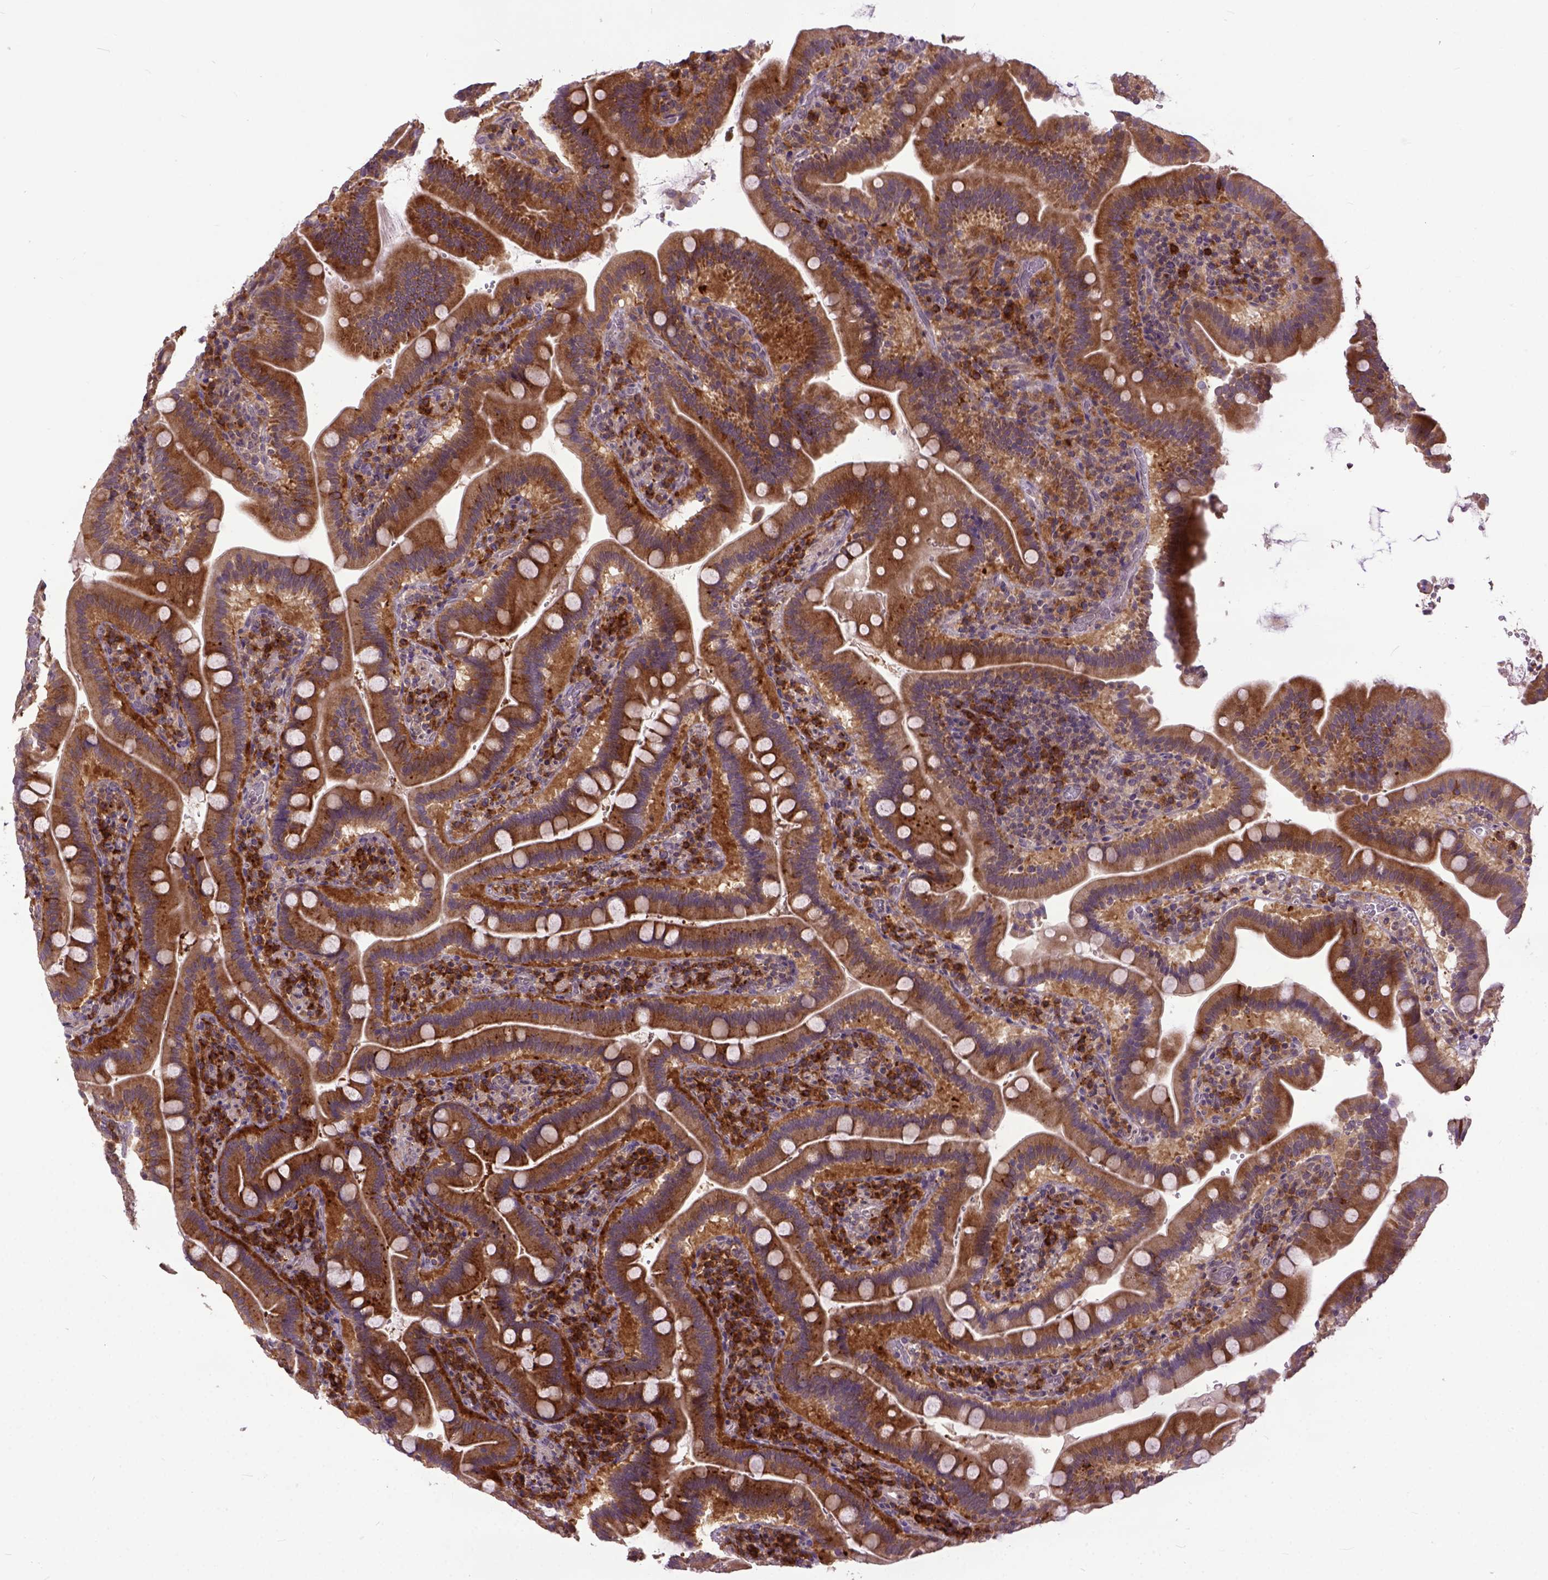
{"staining": {"intensity": "moderate", "quantity": "25%-75%", "location": "cytoplasmic/membranous"}, "tissue": "small intestine", "cell_type": "Glandular cells", "image_type": "normal", "snomed": [{"axis": "morphology", "description": "Normal tissue, NOS"}, {"axis": "topography", "description": "Small intestine"}], "caption": "A high-resolution photomicrograph shows immunohistochemistry staining of unremarkable small intestine, which exhibits moderate cytoplasmic/membranous positivity in approximately 25%-75% of glandular cells. (IHC, brightfield microscopy, high magnification).", "gene": "CPNE1", "patient": {"sex": "male", "age": 26}}